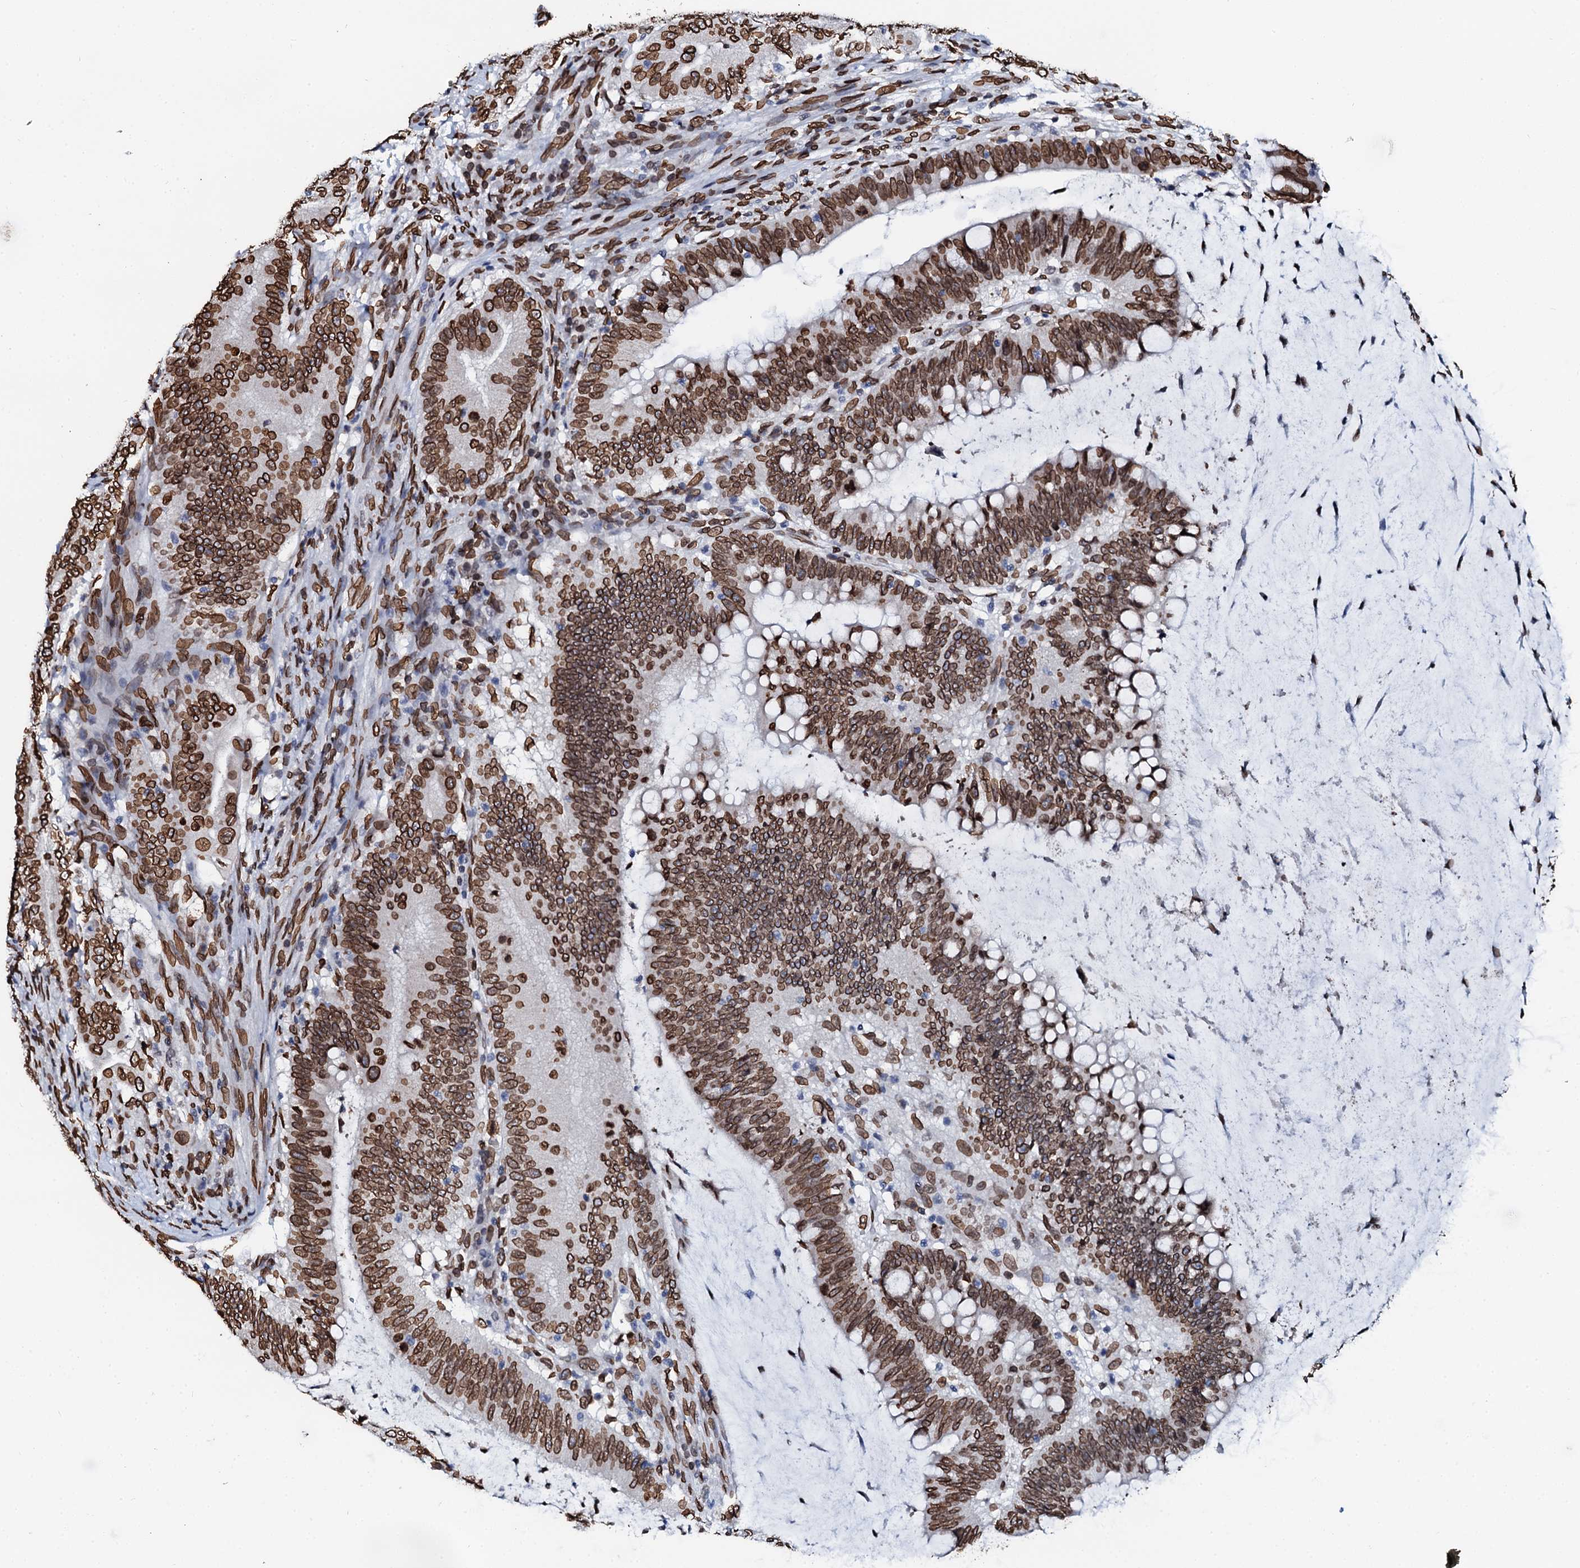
{"staining": {"intensity": "strong", "quantity": ">75%", "location": "cytoplasmic/membranous,nuclear"}, "tissue": "colorectal cancer", "cell_type": "Tumor cells", "image_type": "cancer", "snomed": [{"axis": "morphology", "description": "Adenocarcinoma, NOS"}, {"axis": "topography", "description": "Colon"}], "caption": "Brown immunohistochemical staining in human colorectal cancer reveals strong cytoplasmic/membranous and nuclear staining in about >75% of tumor cells. (DAB (3,3'-diaminobenzidine) IHC with brightfield microscopy, high magnification).", "gene": "KATNAL2", "patient": {"sex": "female", "age": 66}}